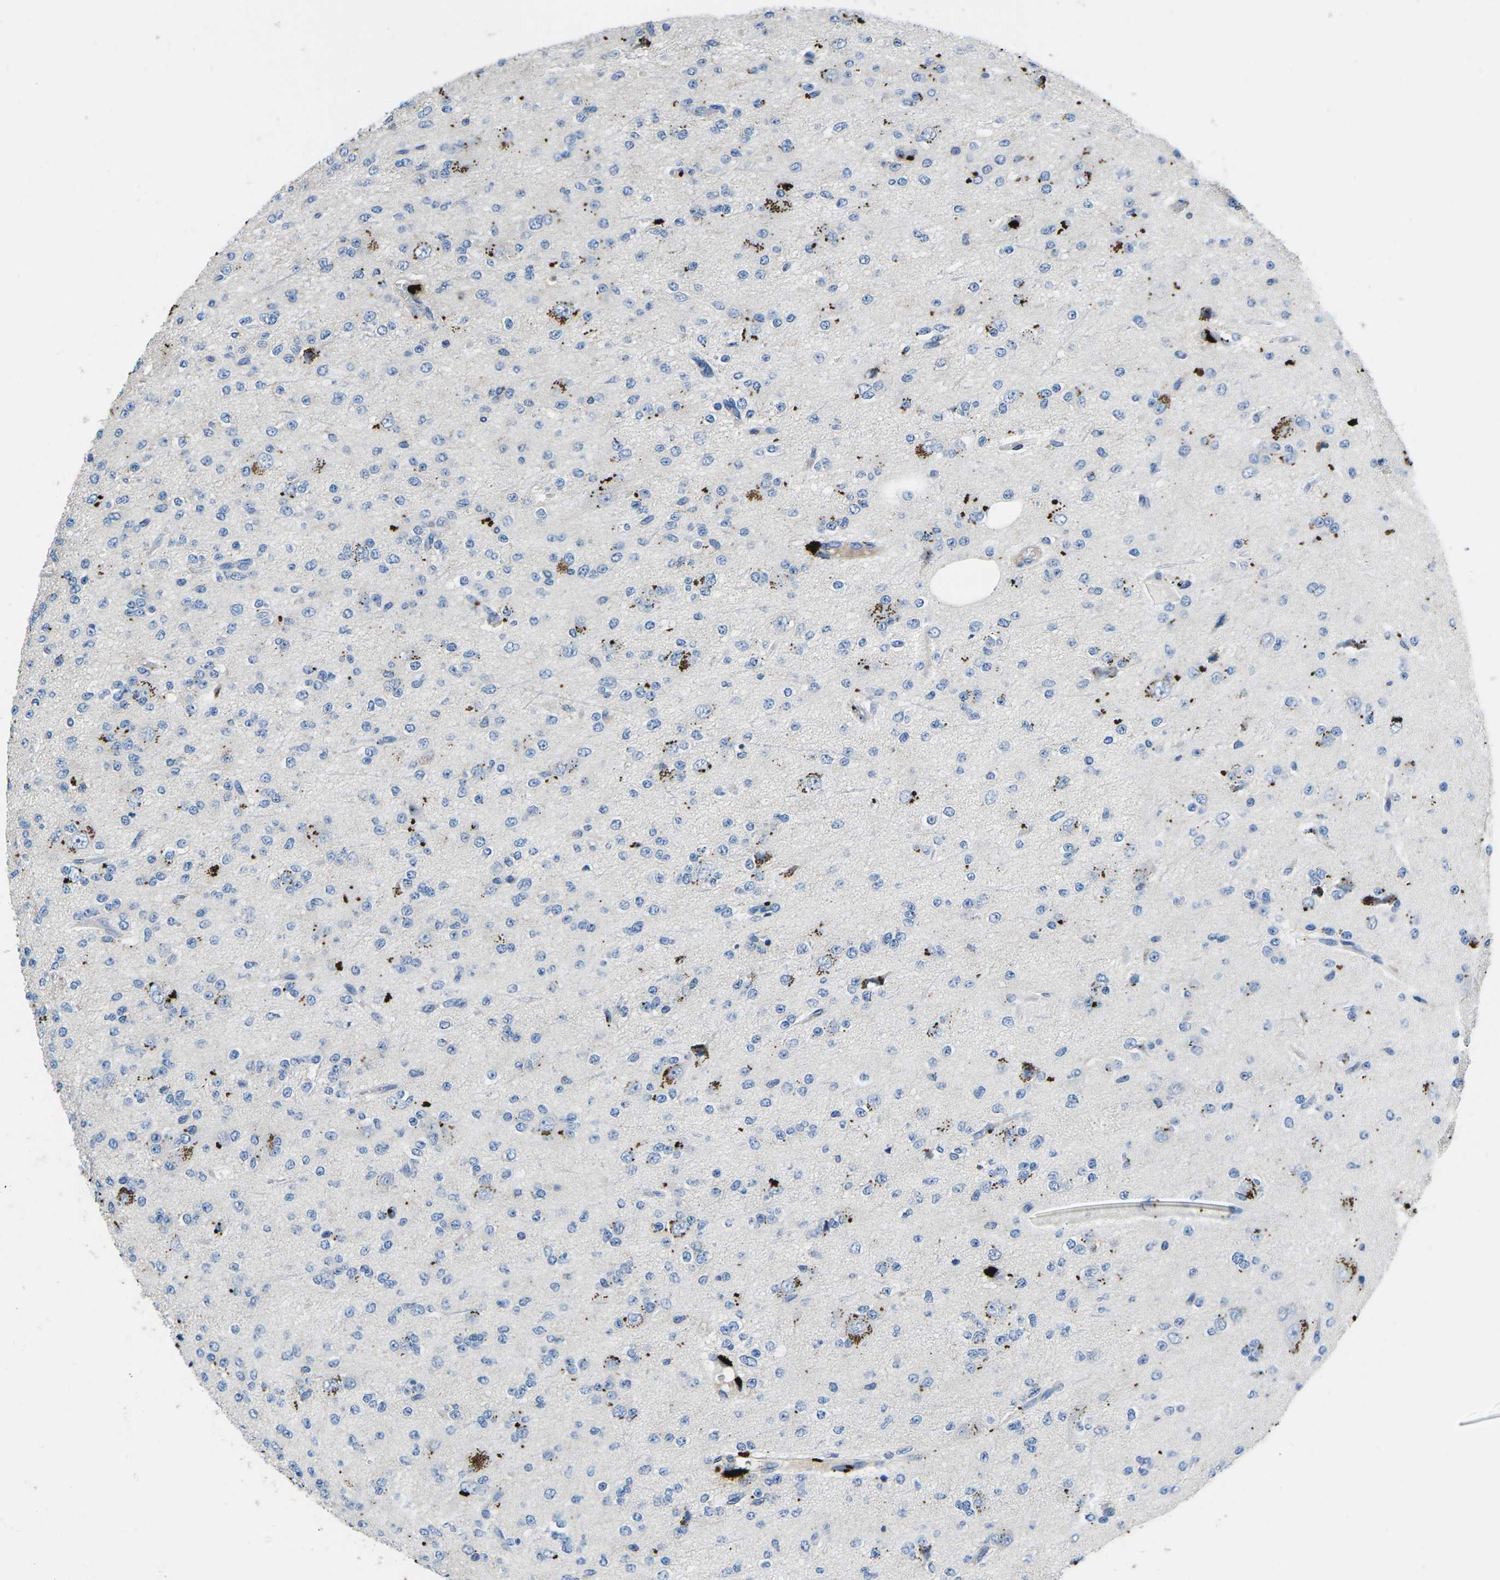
{"staining": {"intensity": "negative", "quantity": "none", "location": "none"}, "tissue": "glioma", "cell_type": "Tumor cells", "image_type": "cancer", "snomed": [{"axis": "morphology", "description": "Glioma, malignant, Low grade"}, {"axis": "topography", "description": "Brain"}], "caption": "Malignant low-grade glioma stained for a protein using IHC shows no staining tumor cells.", "gene": "PDCD6IP", "patient": {"sex": "male", "age": 38}}